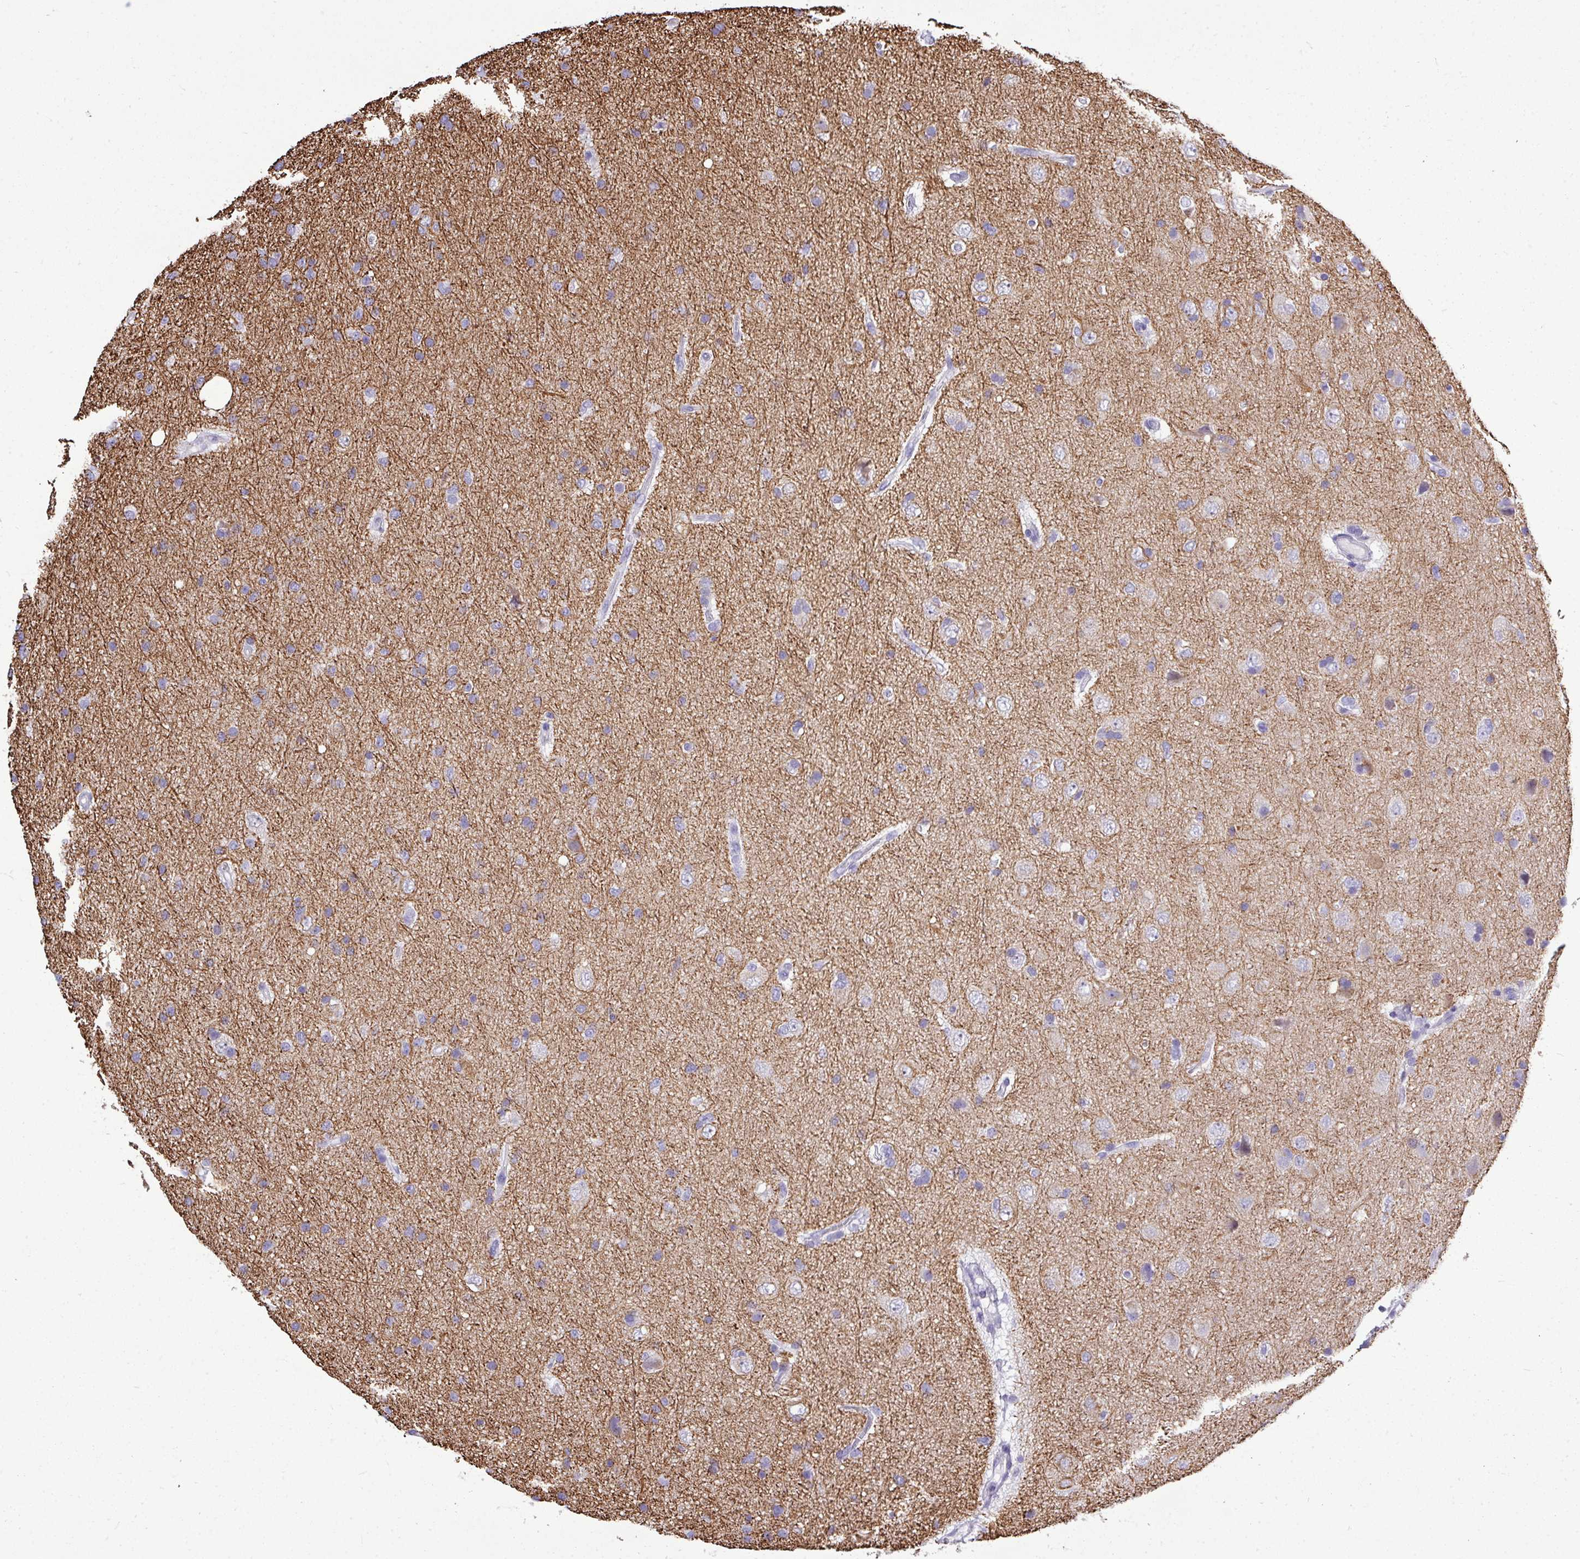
{"staining": {"intensity": "negative", "quantity": "none", "location": "none"}, "tissue": "glioma", "cell_type": "Tumor cells", "image_type": "cancer", "snomed": [{"axis": "morphology", "description": "Glioma, malignant, Low grade"}, {"axis": "topography", "description": "Cerebral cortex"}], "caption": "The image reveals no staining of tumor cells in malignant low-grade glioma.", "gene": "DNAAF9", "patient": {"sex": "female", "age": 39}}